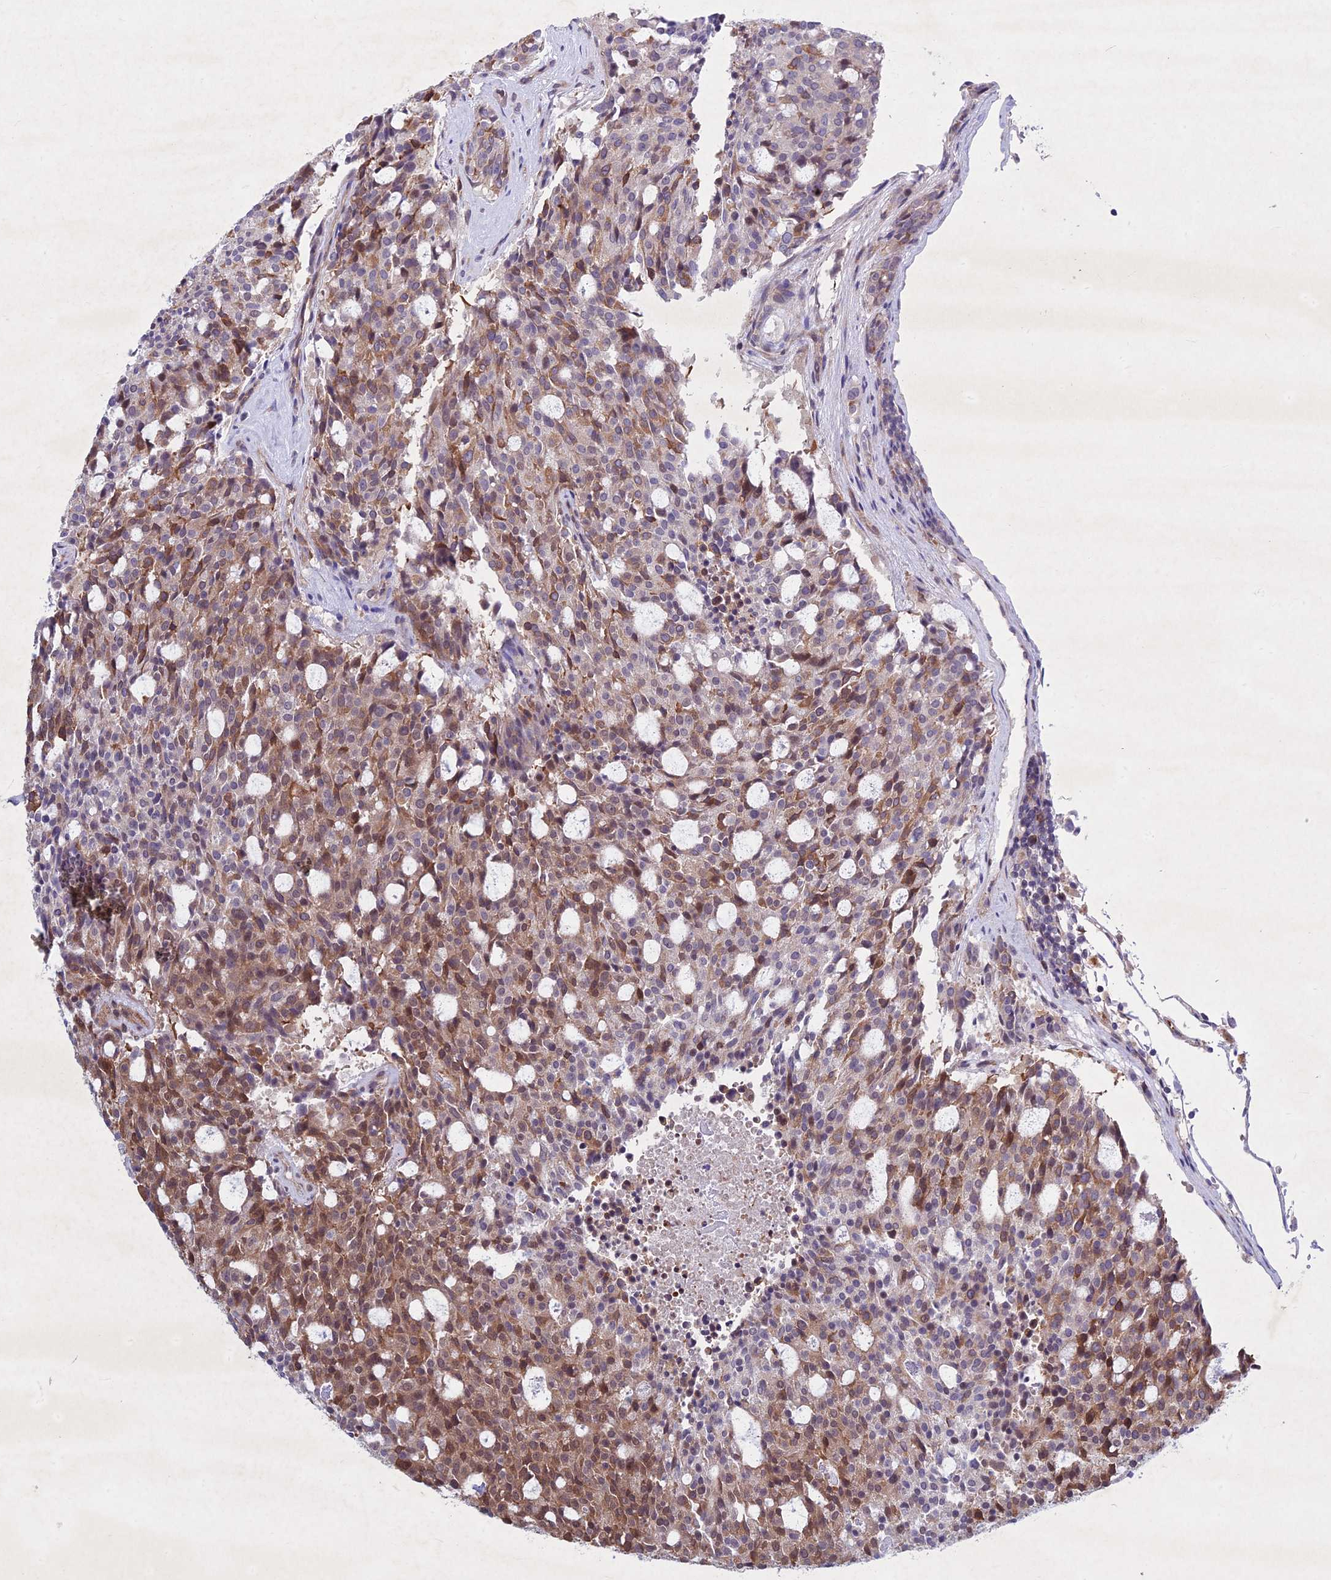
{"staining": {"intensity": "moderate", "quantity": "<25%", "location": "cytoplasmic/membranous,nuclear"}, "tissue": "carcinoid", "cell_type": "Tumor cells", "image_type": "cancer", "snomed": [{"axis": "morphology", "description": "Carcinoid, malignant, NOS"}, {"axis": "topography", "description": "Pancreas"}], "caption": "Immunohistochemical staining of carcinoid (malignant) exhibits low levels of moderate cytoplasmic/membranous and nuclear protein staining in about <25% of tumor cells.", "gene": "PTHLH", "patient": {"sex": "female", "age": 54}}